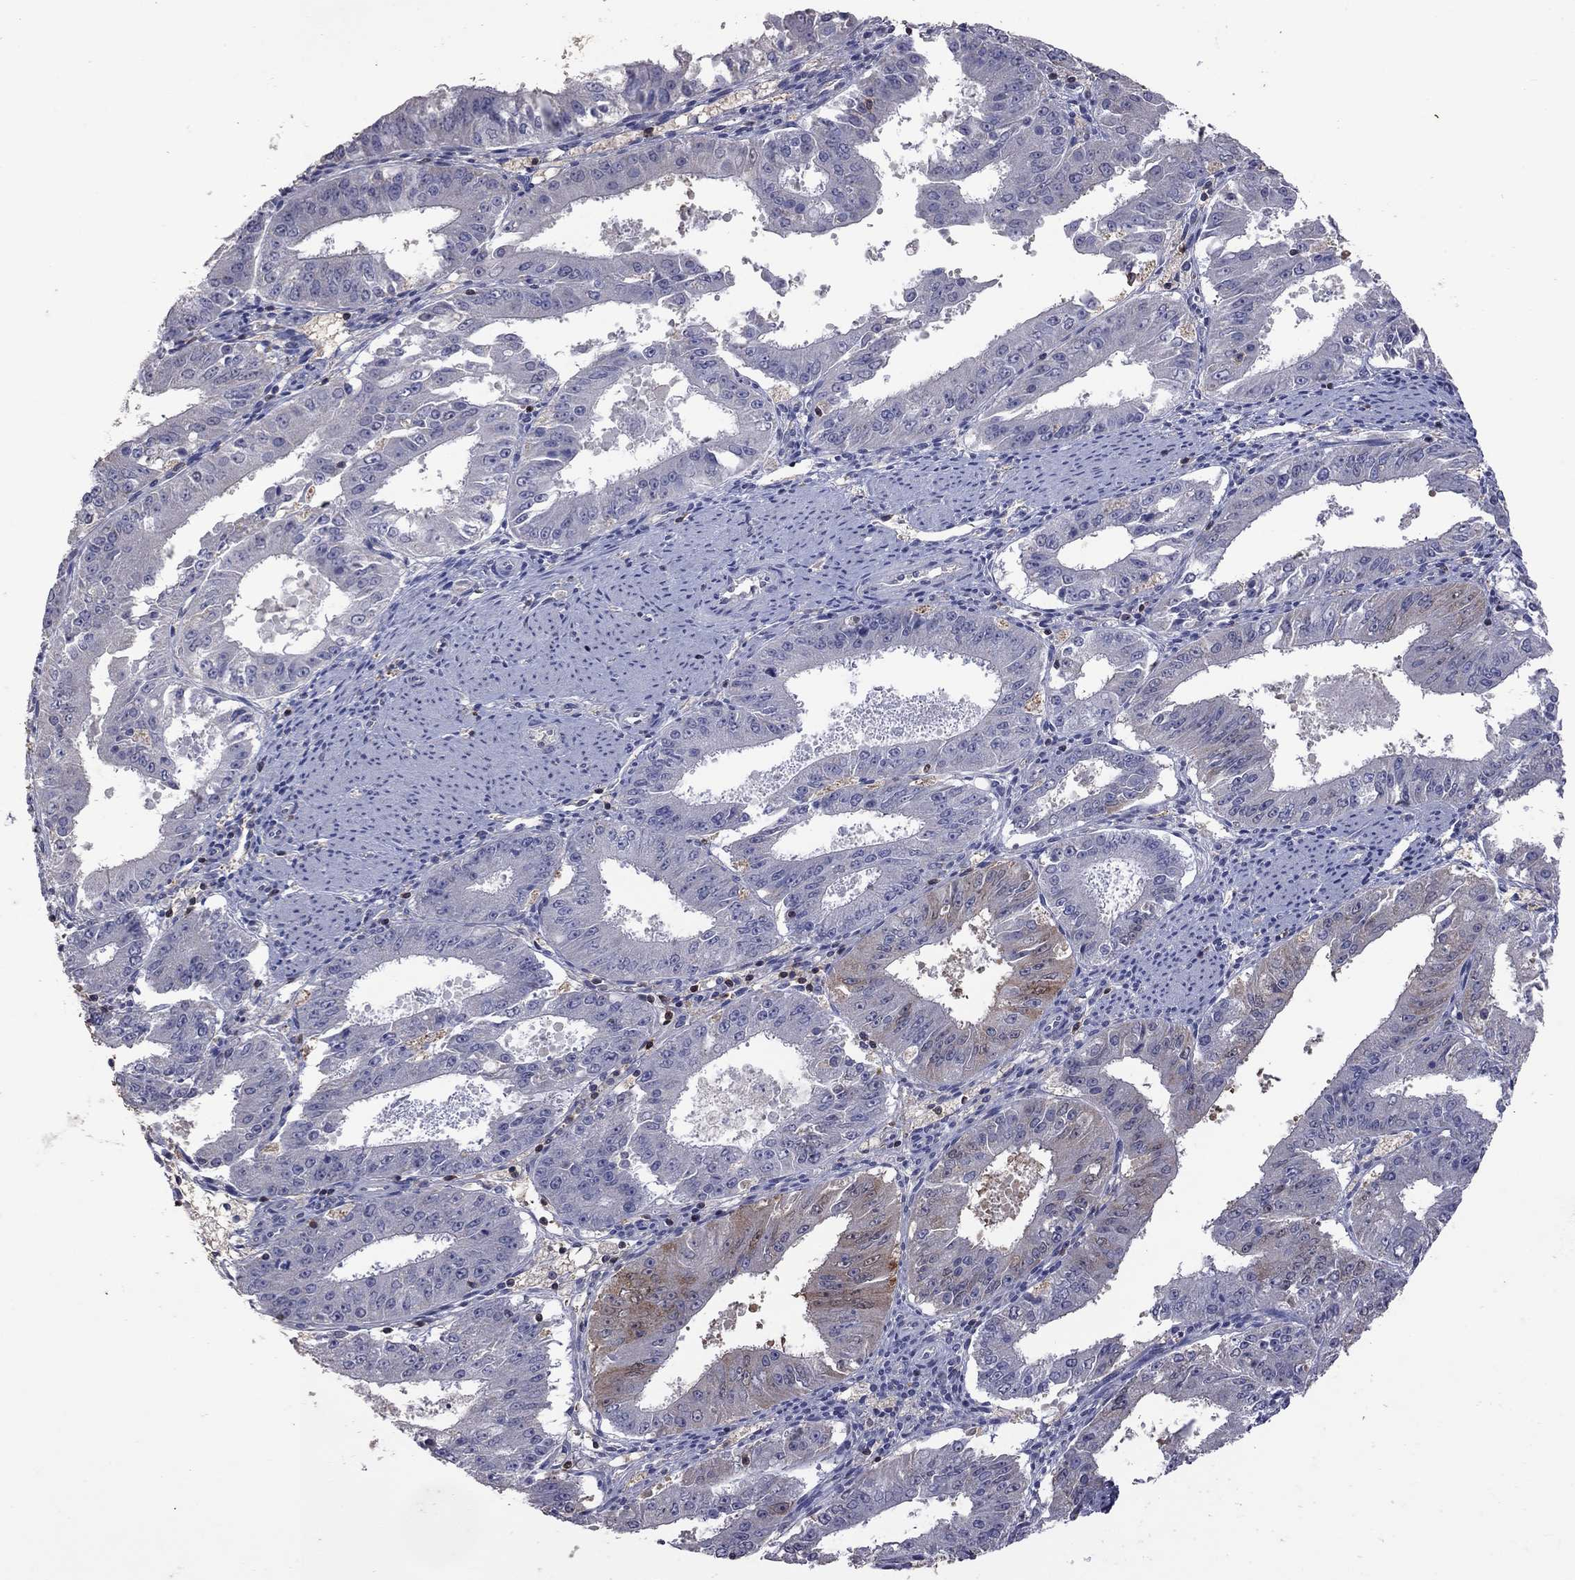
{"staining": {"intensity": "weak", "quantity": "<25%", "location": "cytoplasmic/membranous"}, "tissue": "ovarian cancer", "cell_type": "Tumor cells", "image_type": "cancer", "snomed": [{"axis": "morphology", "description": "Carcinoma, endometroid"}, {"axis": "topography", "description": "Ovary"}], "caption": "A high-resolution image shows IHC staining of ovarian endometroid carcinoma, which exhibits no significant staining in tumor cells.", "gene": "IPCEF1", "patient": {"sex": "female", "age": 42}}